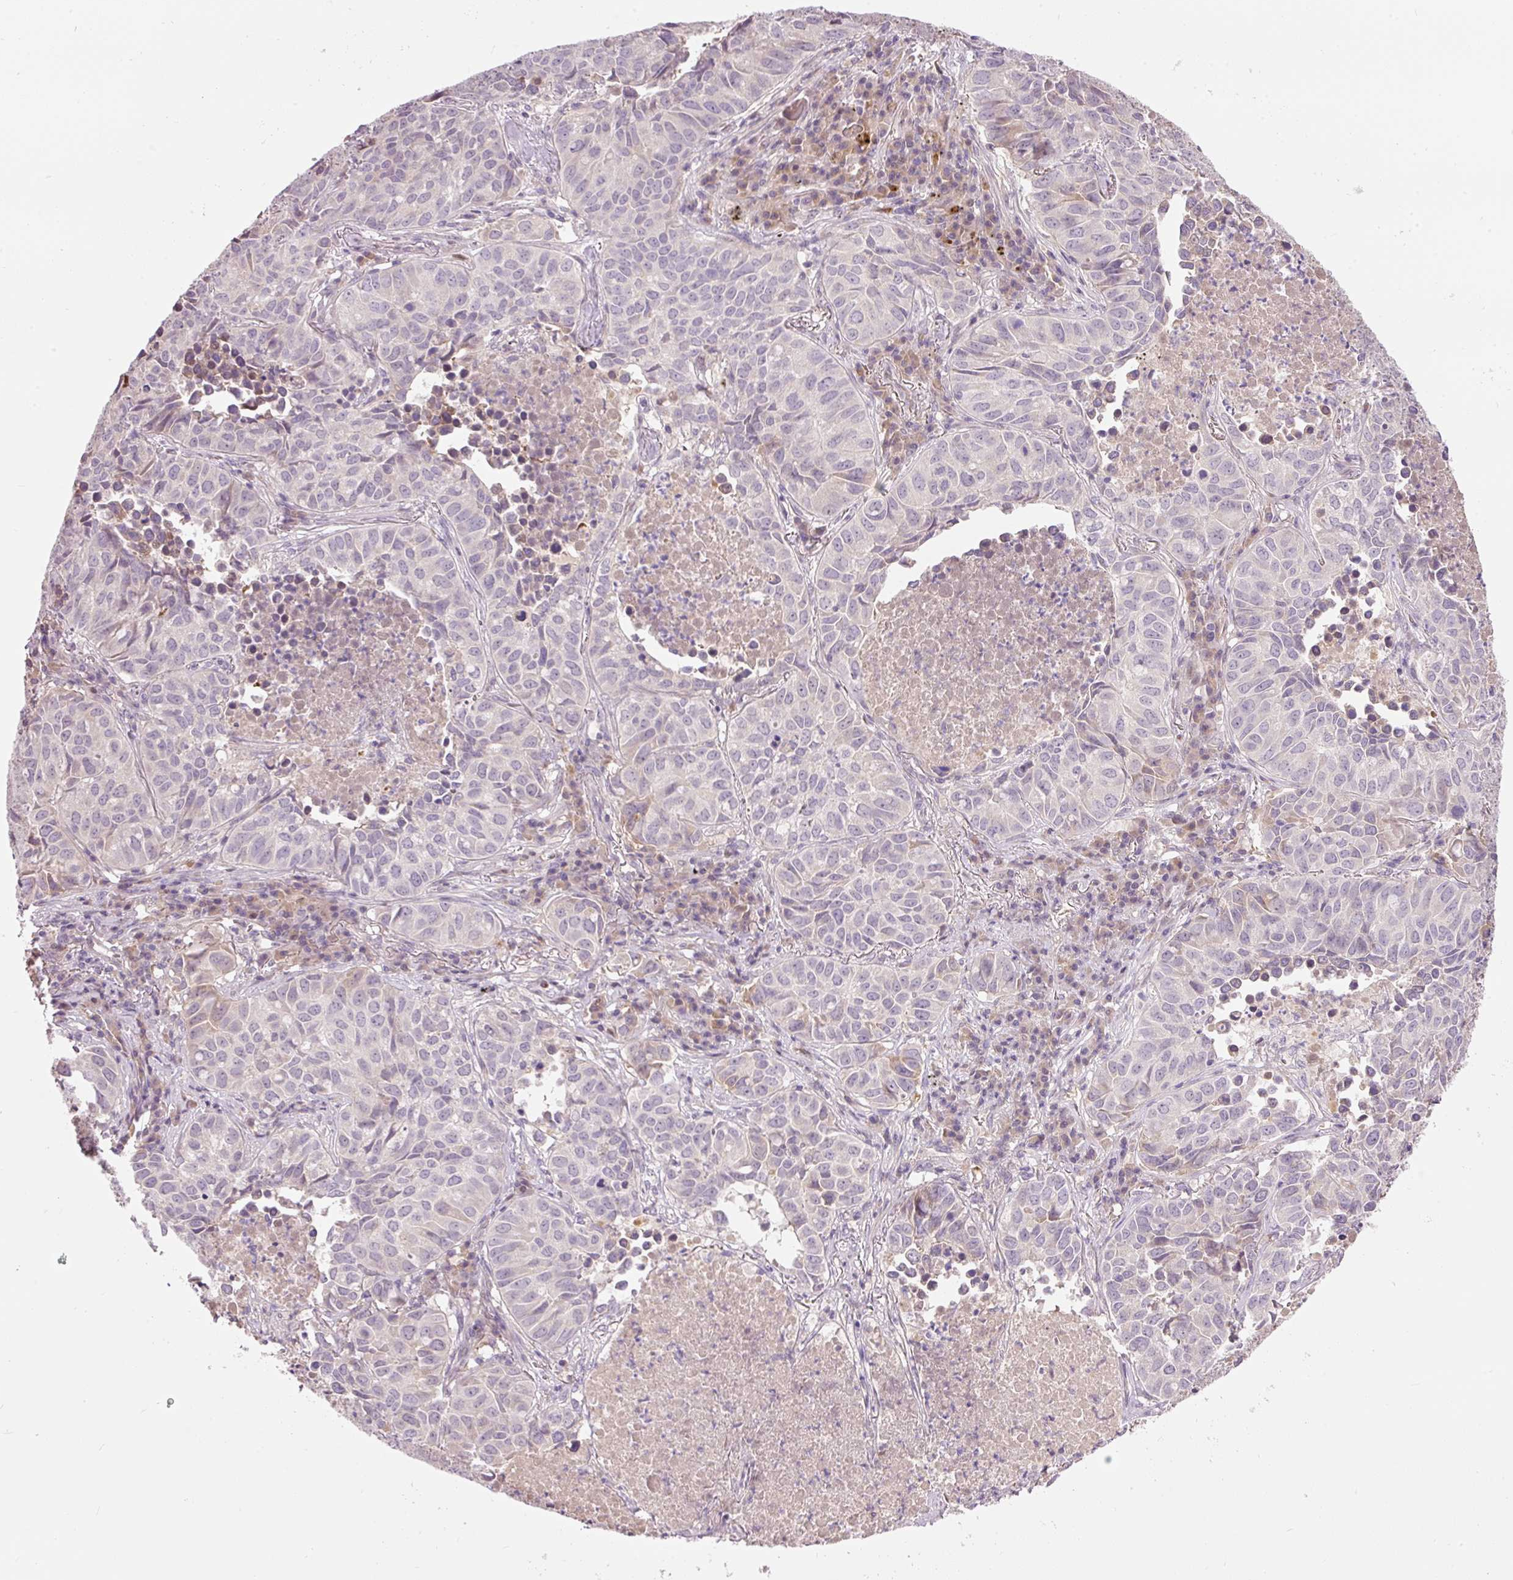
{"staining": {"intensity": "negative", "quantity": "none", "location": "none"}, "tissue": "lung cancer", "cell_type": "Tumor cells", "image_type": "cancer", "snomed": [{"axis": "morphology", "description": "Adenocarcinoma, NOS"}, {"axis": "topography", "description": "Lung"}], "caption": "A high-resolution histopathology image shows immunohistochemistry (IHC) staining of lung cancer, which exhibits no significant expression in tumor cells.", "gene": "CMTM8", "patient": {"sex": "female", "age": 50}}